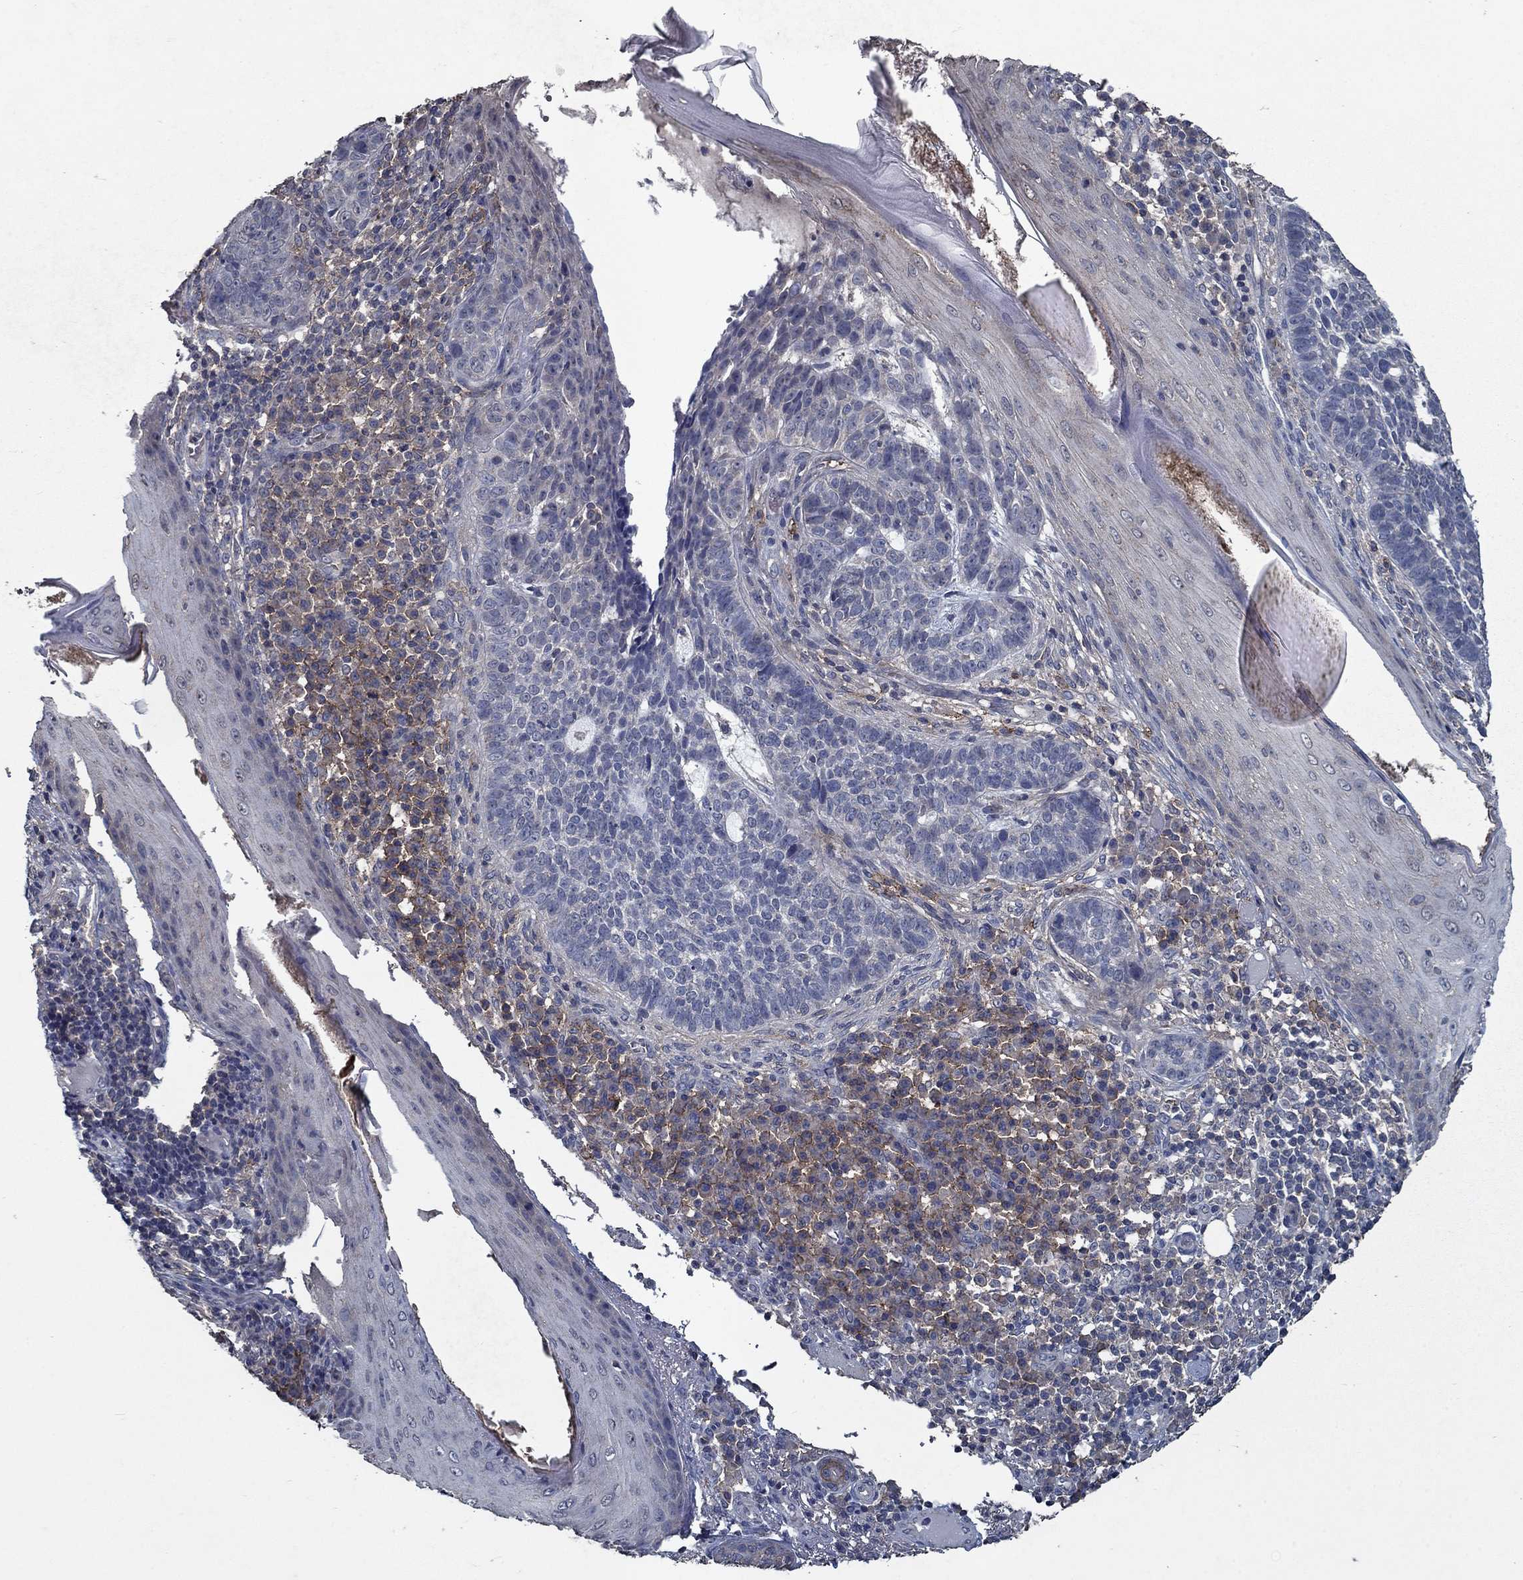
{"staining": {"intensity": "negative", "quantity": "none", "location": "none"}, "tissue": "skin cancer", "cell_type": "Tumor cells", "image_type": "cancer", "snomed": [{"axis": "morphology", "description": "Basal cell carcinoma"}, {"axis": "topography", "description": "Skin"}], "caption": "Tumor cells are negative for protein expression in human basal cell carcinoma (skin). Nuclei are stained in blue.", "gene": "SLC44A1", "patient": {"sex": "female", "age": 69}}